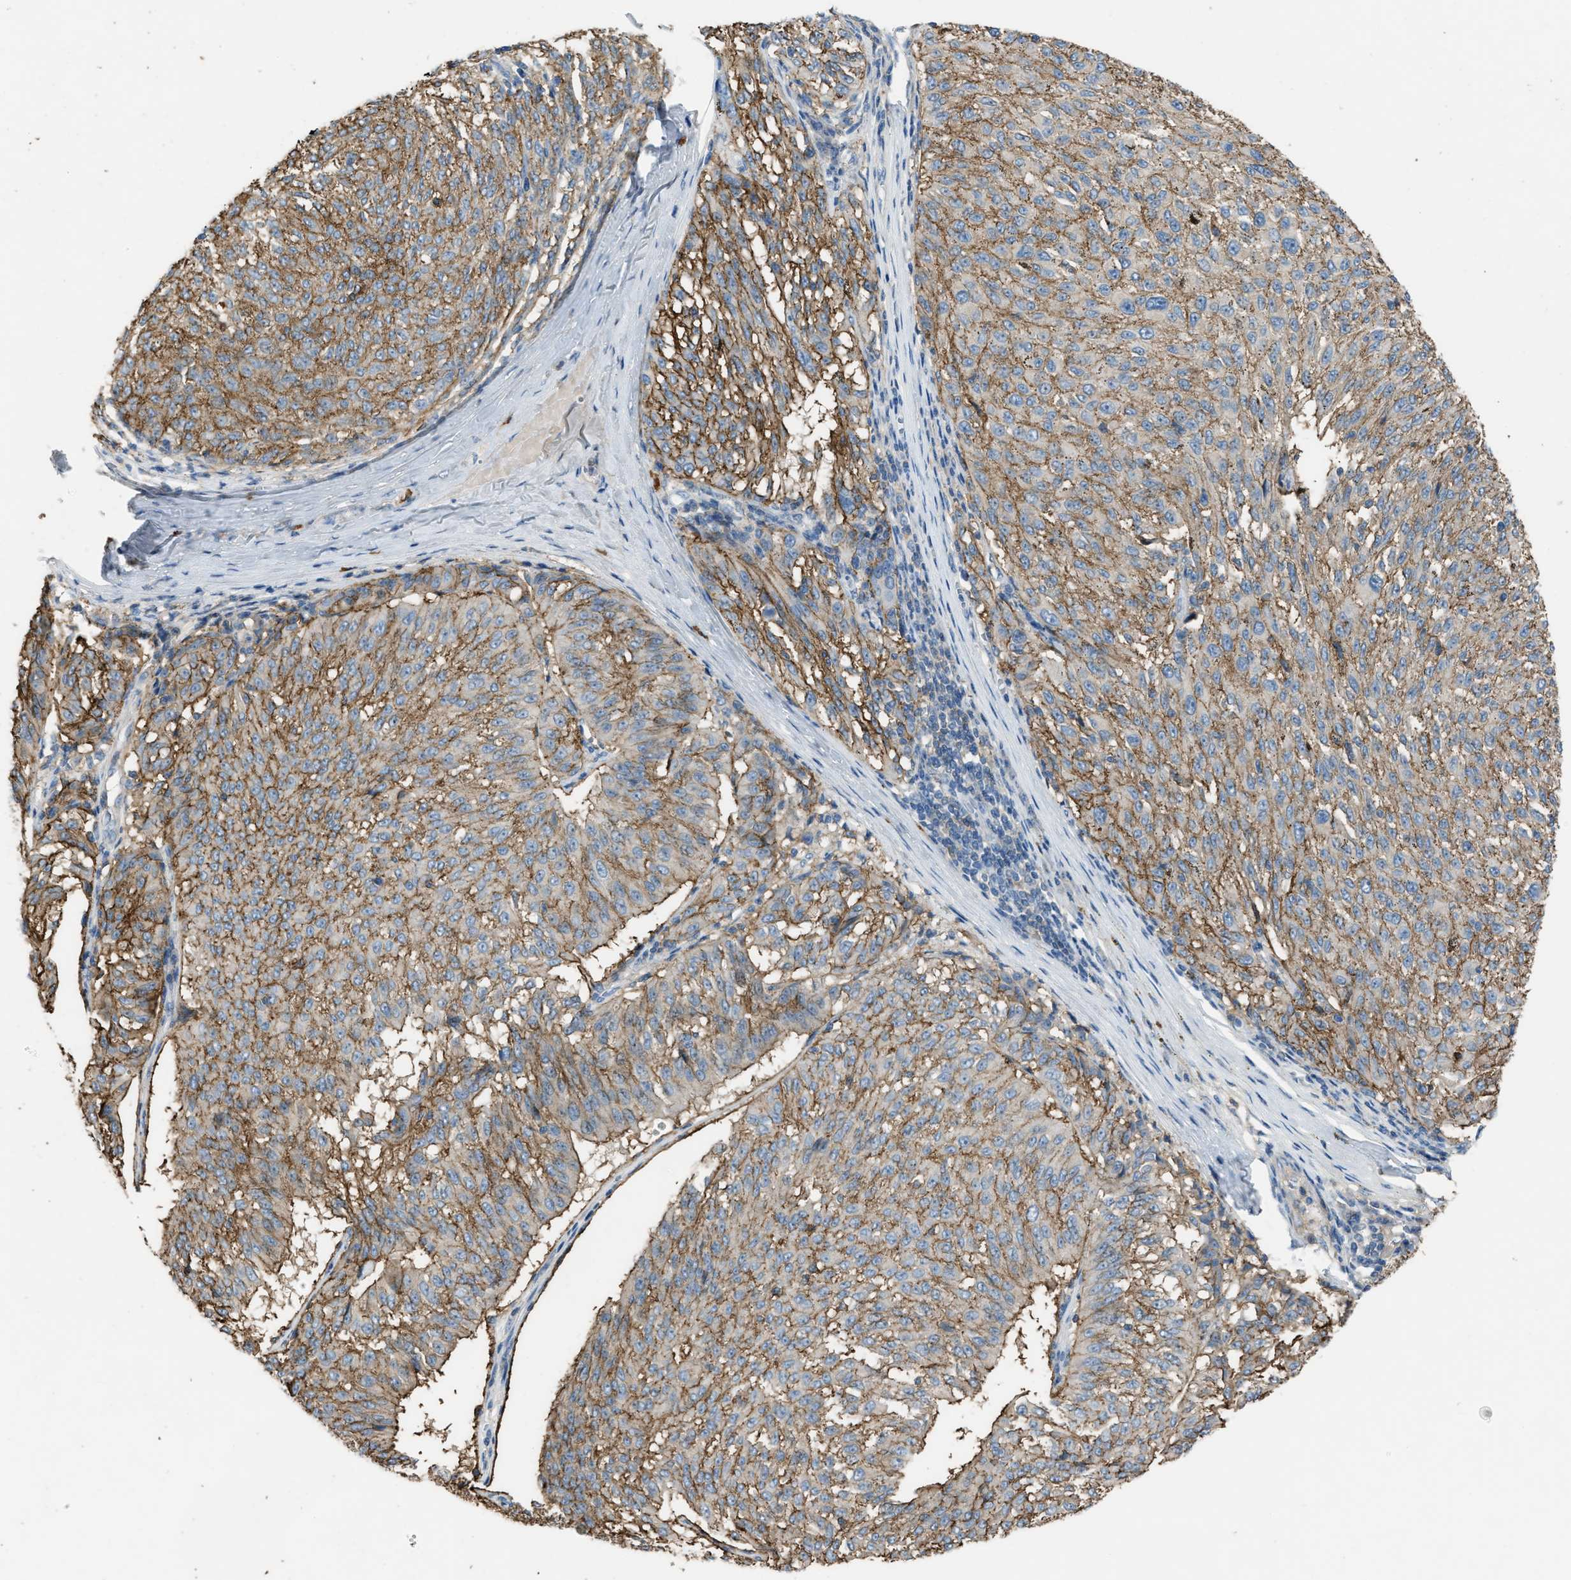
{"staining": {"intensity": "moderate", "quantity": ">75%", "location": "cytoplasmic/membranous"}, "tissue": "melanoma", "cell_type": "Tumor cells", "image_type": "cancer", "snomed": [{"axis": "morphology", "description": "Malignant melanoma, NOS"}, {"axis": "topography", "description": "Skin"}], "caption": "IHC of melanoma shows medium levels of moderate cytoplasmic/membranous expression in about >75% of tumor cells.", "gene": "OR51E1", "patient": {"sex": "female", "age": 72}}